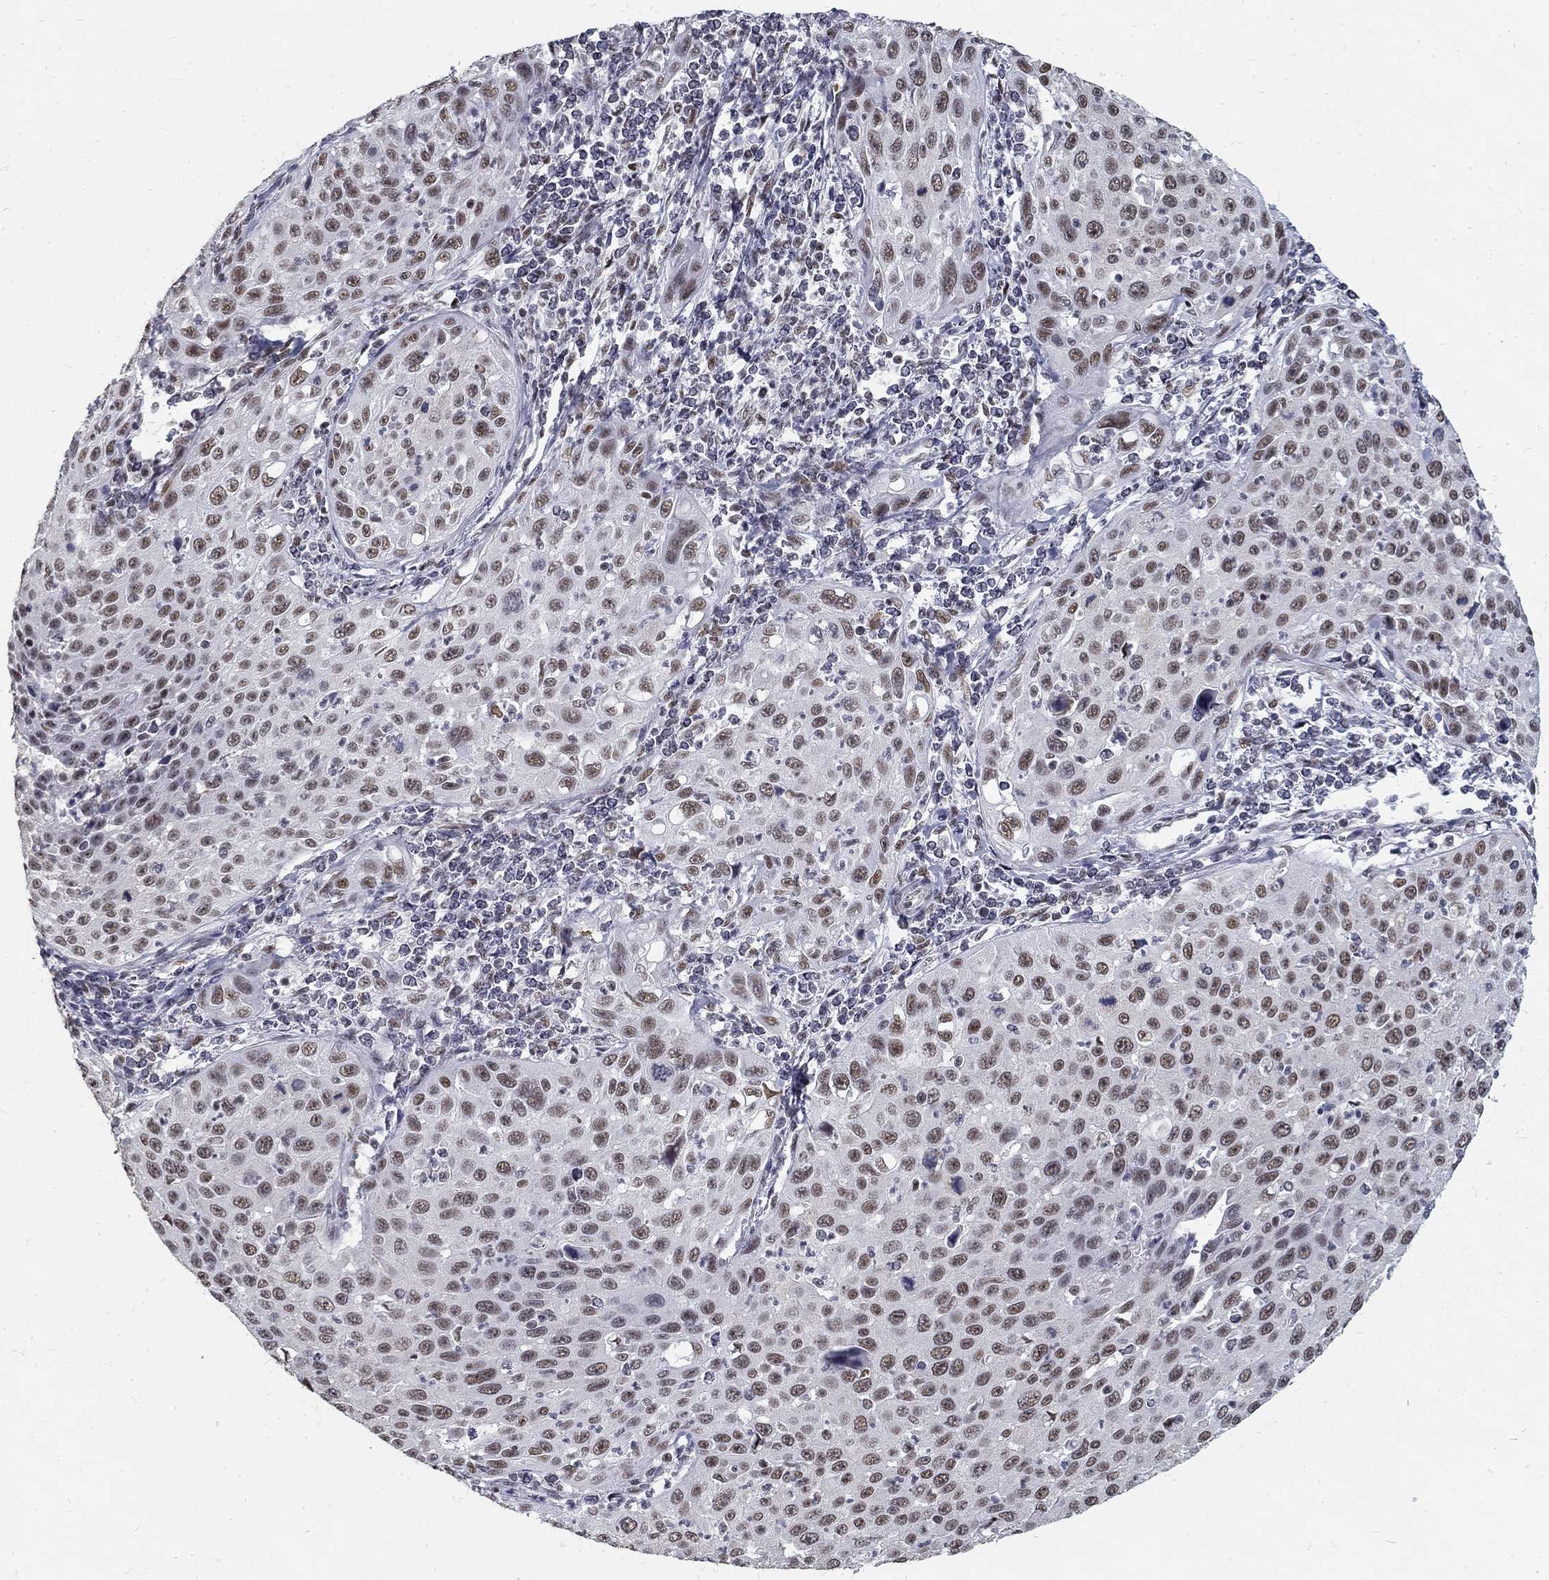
{"staining": {"intensity": "moderate", "quantity": "25%-75%", "location": "nuclear"}, "tissue": "cervical cancer", "cell_type": "Tumor cells", "image_type": "cancer", "snomed": [{"axis": "morphology", "description": "Squamous cell carcinoma, NOS"}, {"axis": "topography", "description": "Cervix"}], "caption": "Immunohistochemistry (IHC) histopathology image of neoplastic tissue: human cervical squamous cell carcinoma stained using immunohistochemistry demonstrates medium levels of moderate protein expression localized specifically in the nuclear of tumor cells, appearing as a nuclear brown color.", "gene": "SNORC", "patient": {"sex": "female", "age": 26}}